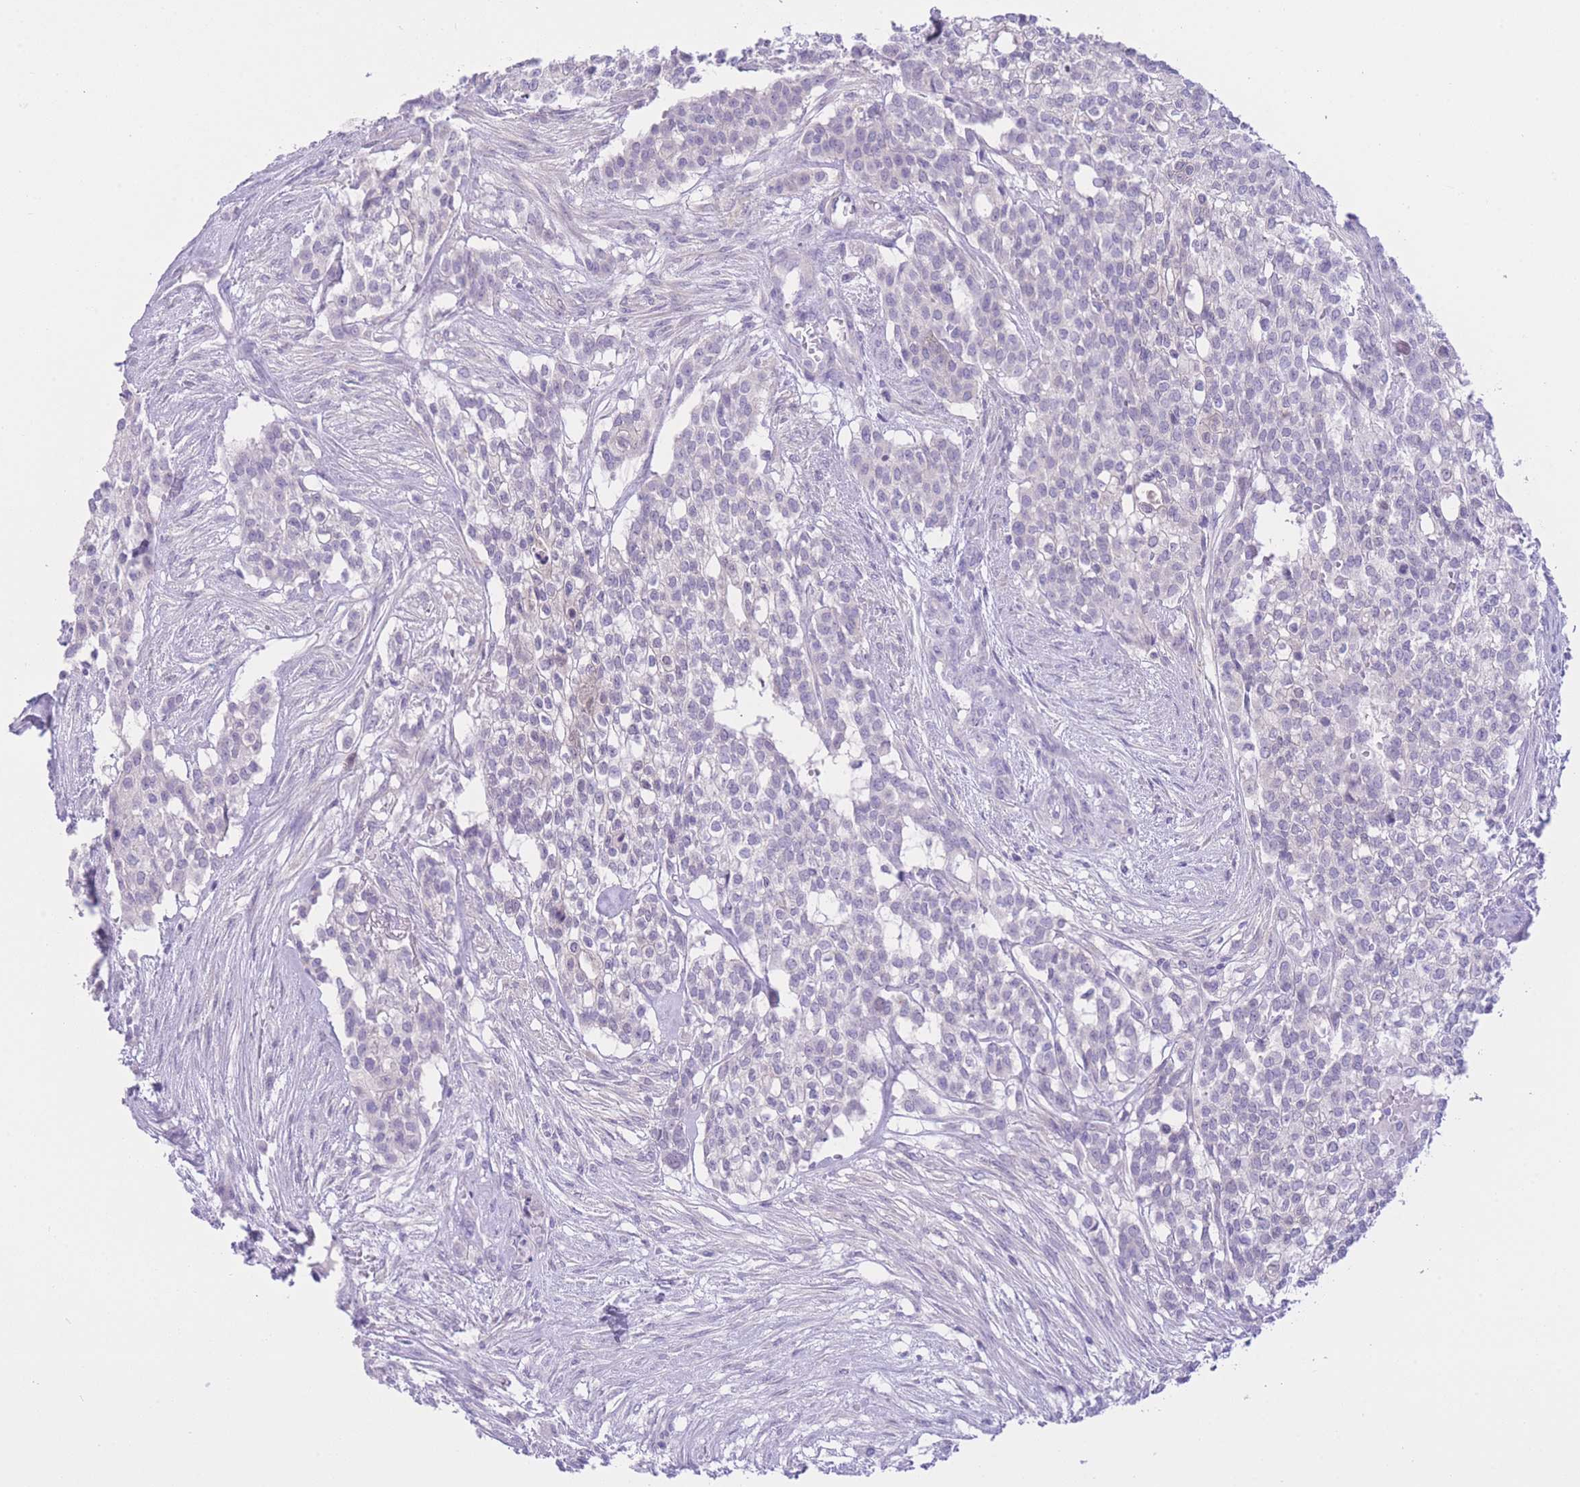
{"staining": {"intensity": "negative", "quantity": "none", "location": "none"}, "tissue": "head and neck cancer", "cell_type": "Tumor cells", "image_type": "cancer", "snomed": [{"axis": "morphology", "description": "Adenocarcinoma, NOS"}, {"axis": "topography", "description": "Head-Neck"}], "caption": "An immunohistochemistry (IHC) histopathology image of head and neck adenocarcinoma is shown. There is no staining in tumor cells of head and neck adenocarcinoma.", "gene": "ZNF212", "patient": {"sex": "male", "age": 81}}